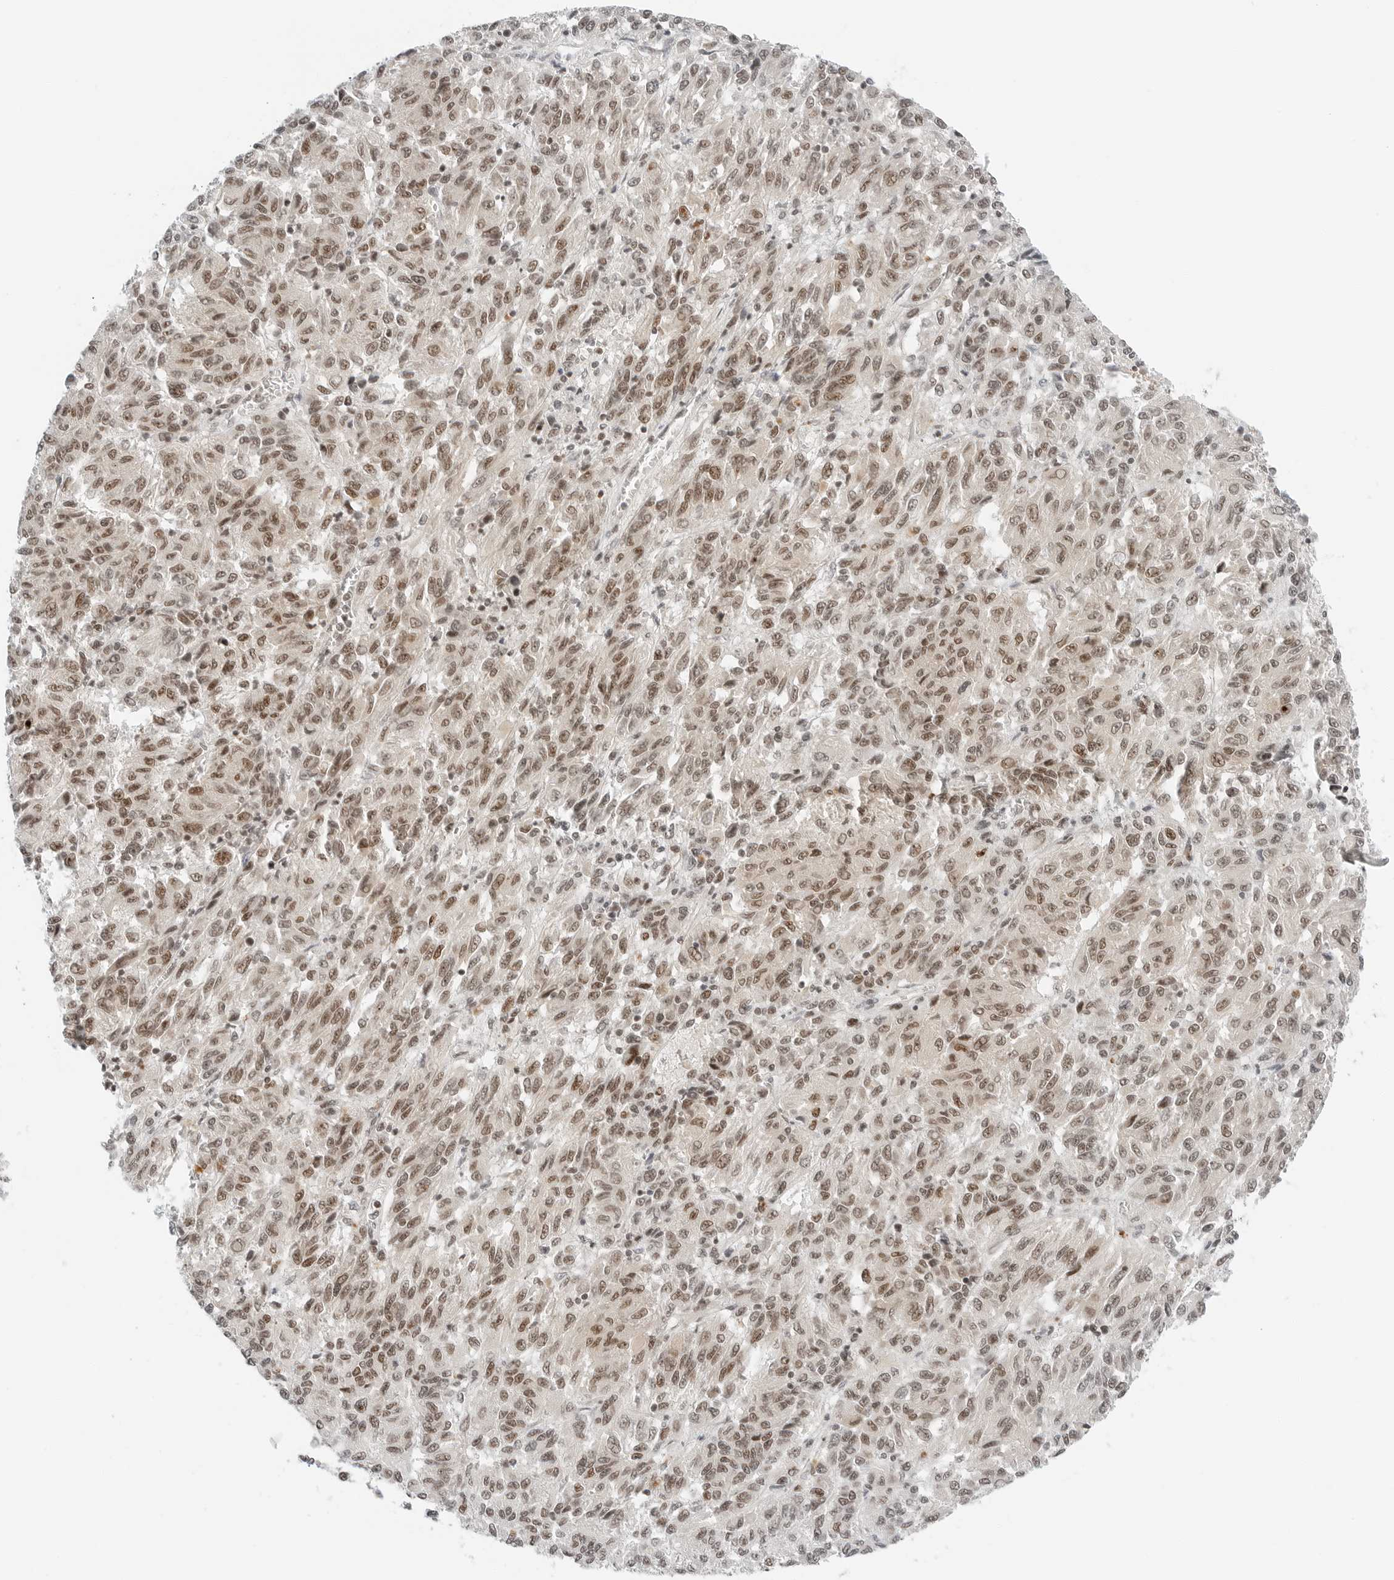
{"staining": {"intensity": "moderate", "quantity": ">75%", "location": "nuclear"}, "tissue": "melanoma", "cell_type": "Tumor cells", "image_type": "cancer", "snomed": [{"axis": "morphology", "description": "Malignant melanoma, Metastatic site"}, {"axis": "topography", "description": "Lung"}], "caption": "Immunohistochemistry (IHC) photomicrograph of human malignant melanoma (metastatic site) stained for a protein (brown), which demonstrates medium levels of moderate nuclear expression in approximately >75% of tumor cells.", "gene": "CRTC2", "patient": {"sex": "male", "age": 64}}